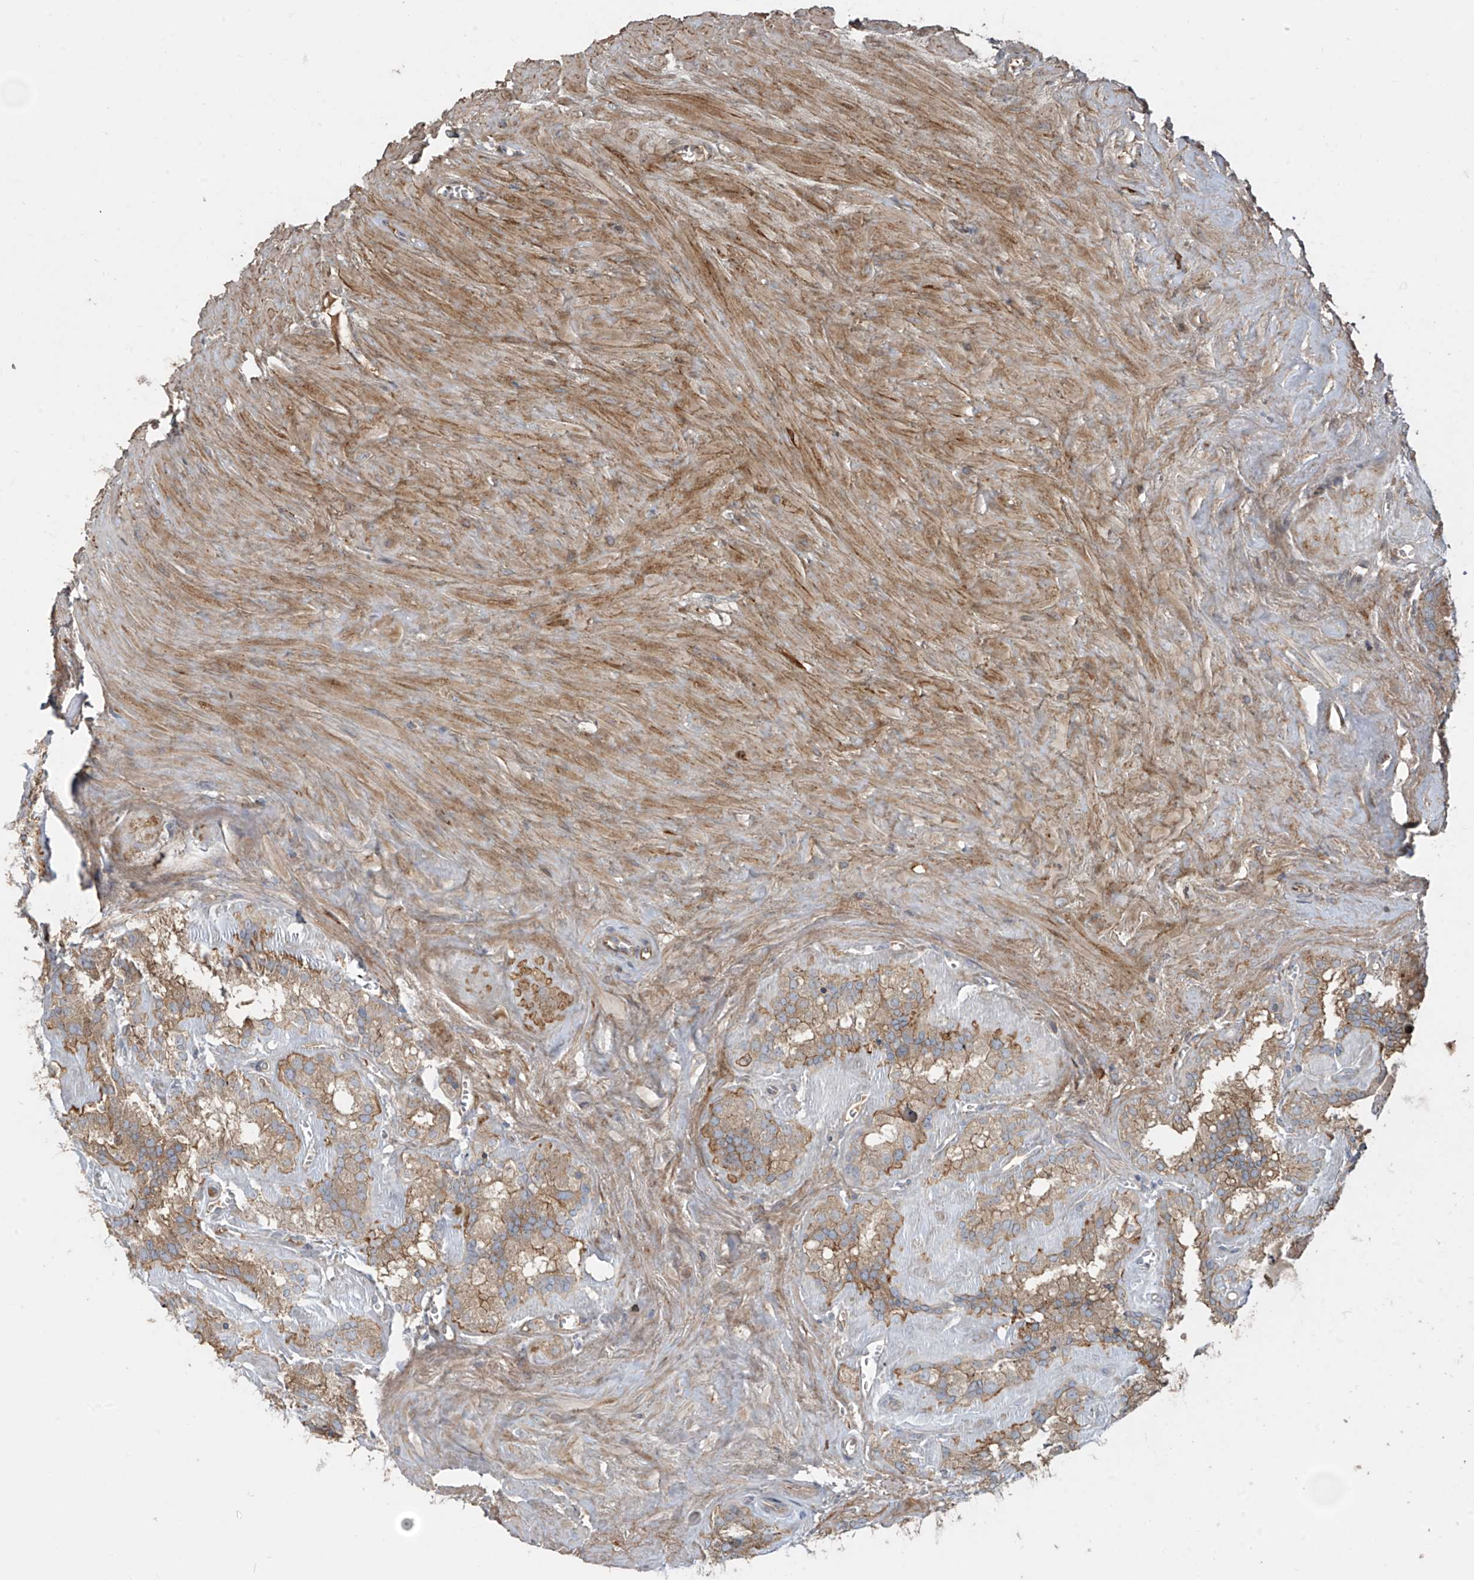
{"staining": {"intensity": "weak", "quantity": ">75%", "location": "cytoplasmic/membranous"}, "tissue": "seminal vesicle", "cell_type": "Glandular cells", "image_type": "normal", "snomed": [{"axis": "morphology", "description": "Normal tissue, NOS"}, {"axis": "topography", "description": "Prostate"}, {"axis": "topography", "description": "Seminal veicle"}], "caption": "Glandular cells show low levels of weak cytoplasmic/membranous staining in about >75% of cells in normal human seminal vesicle.", "gene": "ABTB1", "patient": {"sex": "male", "age": 59}}